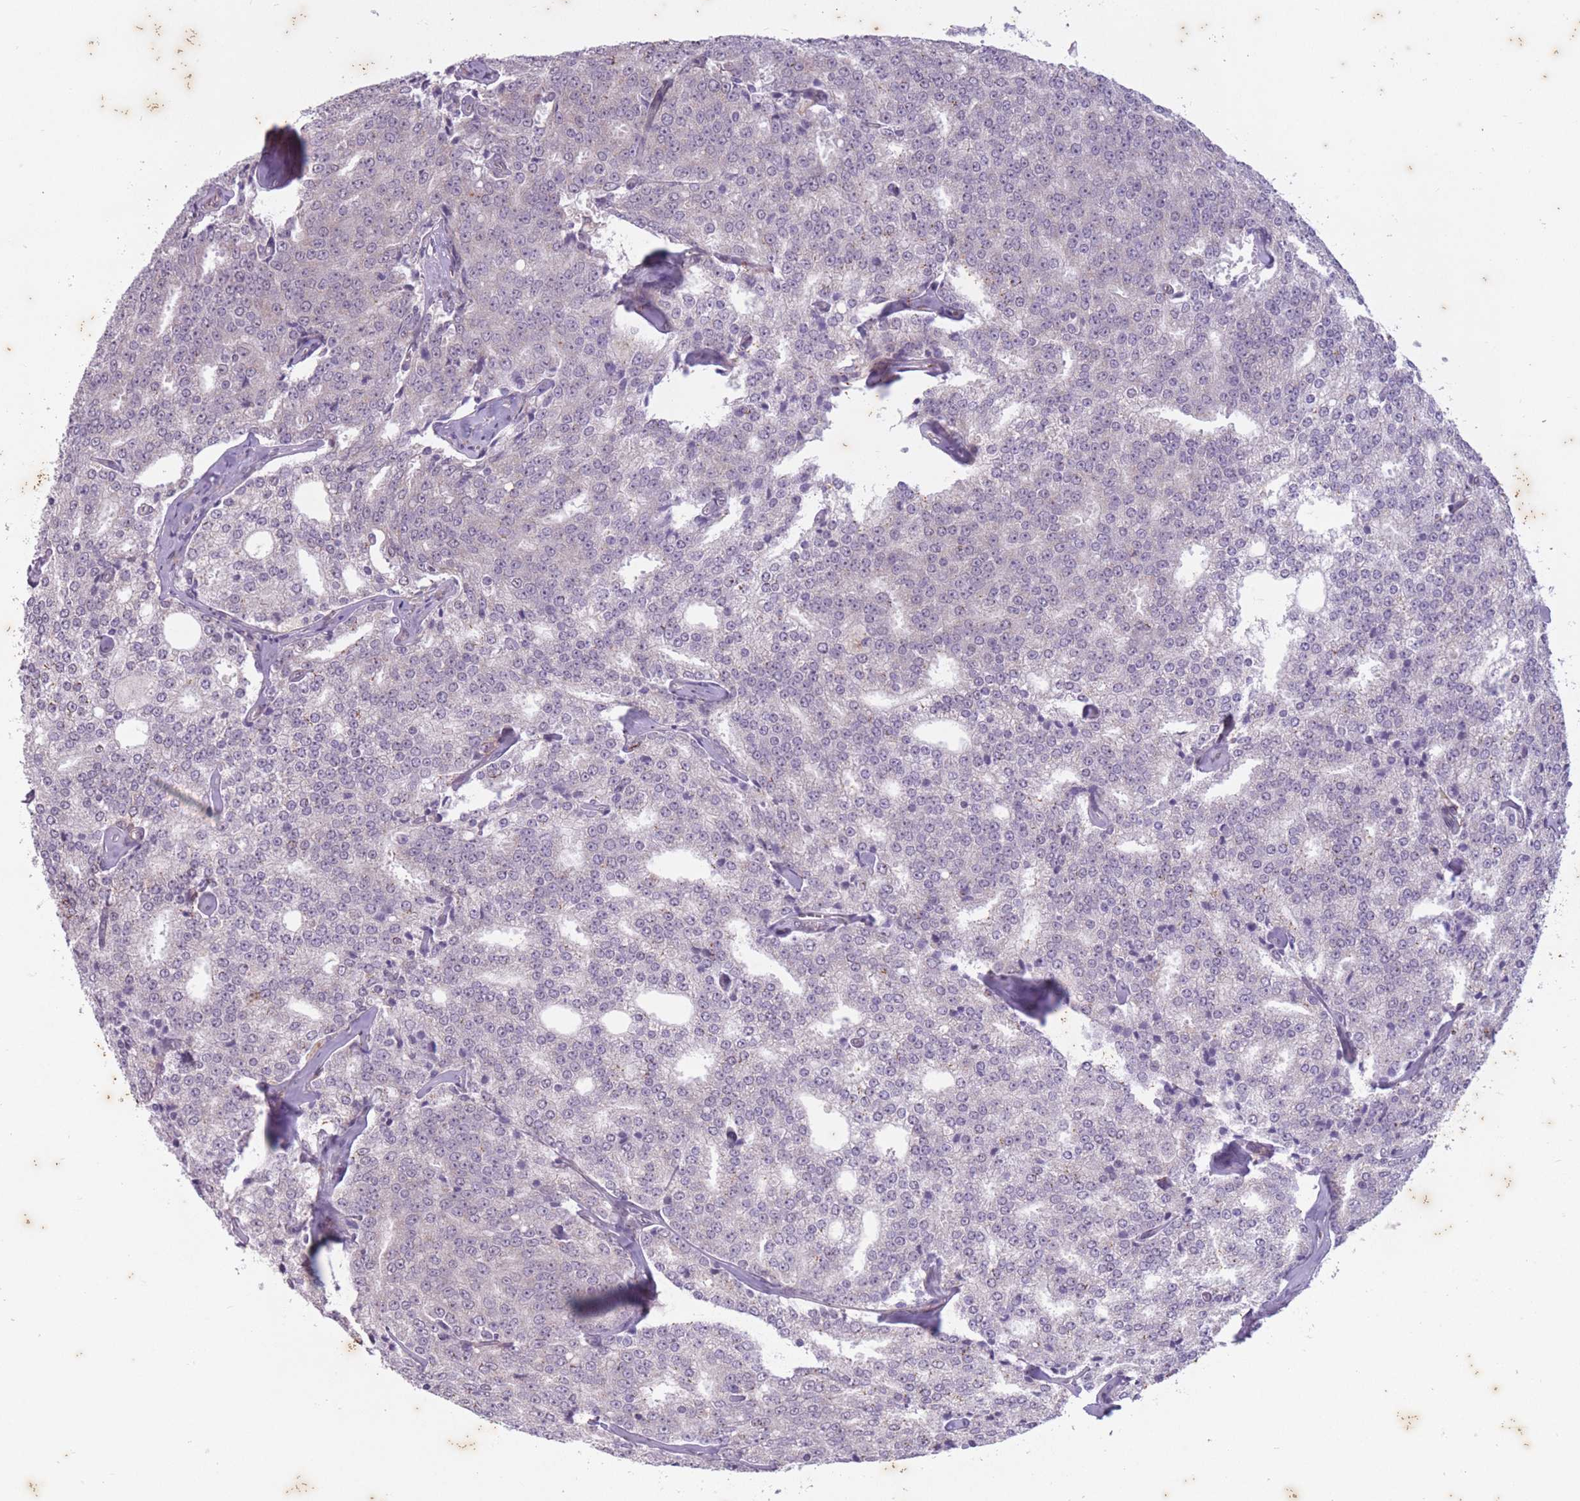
{"staining": {"intensity": "negative", "quantity": "none", "location": "none"}, "tissue": "prostate cancer", "cell_type": "Tumor cells", "image_type": "cancer", "snomed": [{"axis": "morphology", "description": "Adenocarcinoma, Low grade"}, {"axis": "topography", "description": "Prostate"}], "caption": "Tumor cells are negative for protein expression in human prostate cancer (adenocarcinoma (low-grade)). Nuclei are stained in blue.", "gene": "ARPIN", "patient": {"sex": "male", "age": 60}}